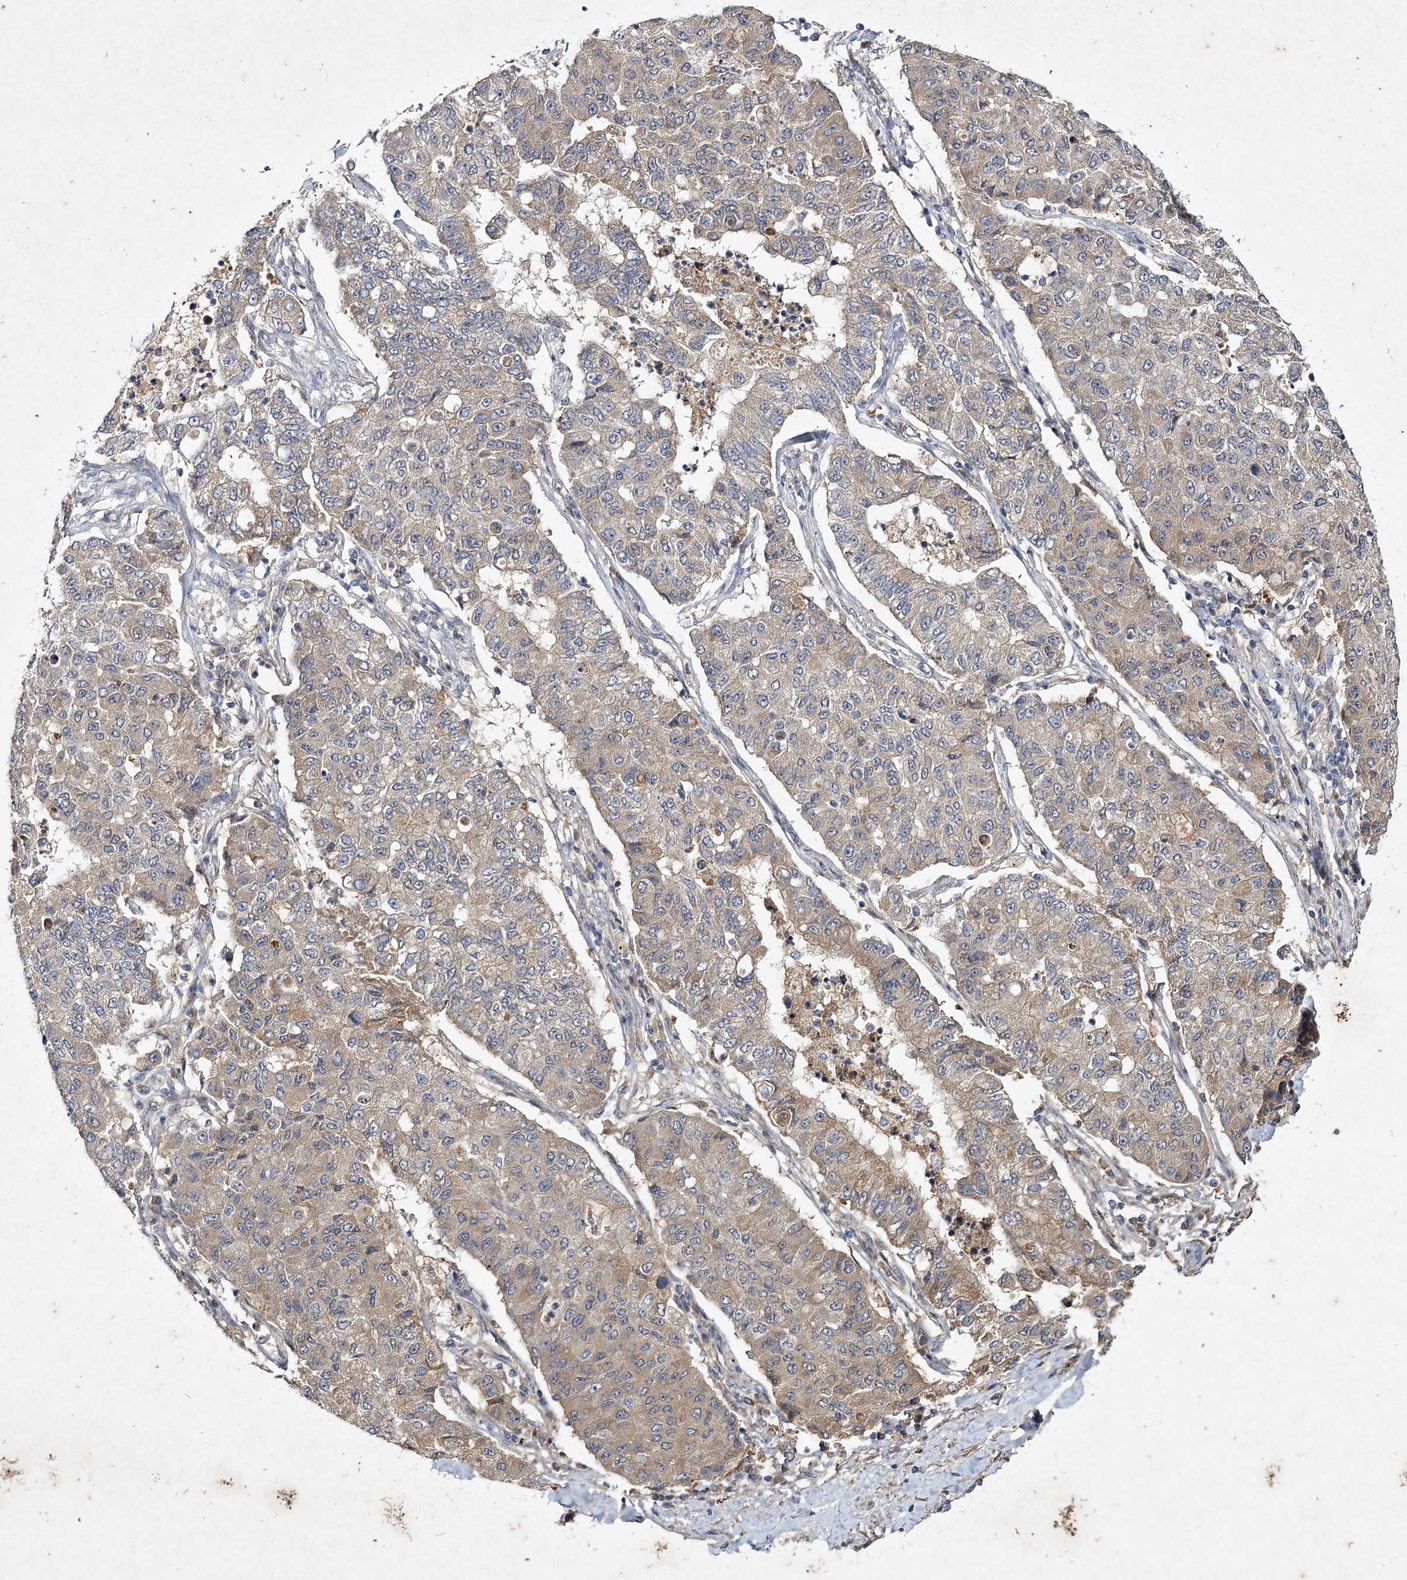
{"staining": {"intensity": "weak", "quantity": "<25%", "location": "cytoplasmic/membranous"}, "tissue": "lung cancer", "cell_type": "Tumor cells", "image_type": "cancer", "snomed": [{"axis": "morphology", "description": "Squamous cell carcinoma, NOS"}, {"axis": "topography", "description": "Lung"}], "caption": "This histopathology image is of squamous cell carcinoma (lung) stained with immunohistochemistry (IHC) to label a protein in brown with the nuclei are counter-stained blue. There is no expression in tumor cells.", "gene": "MFN1", "patient": {"sex": "male", "age": 74}}